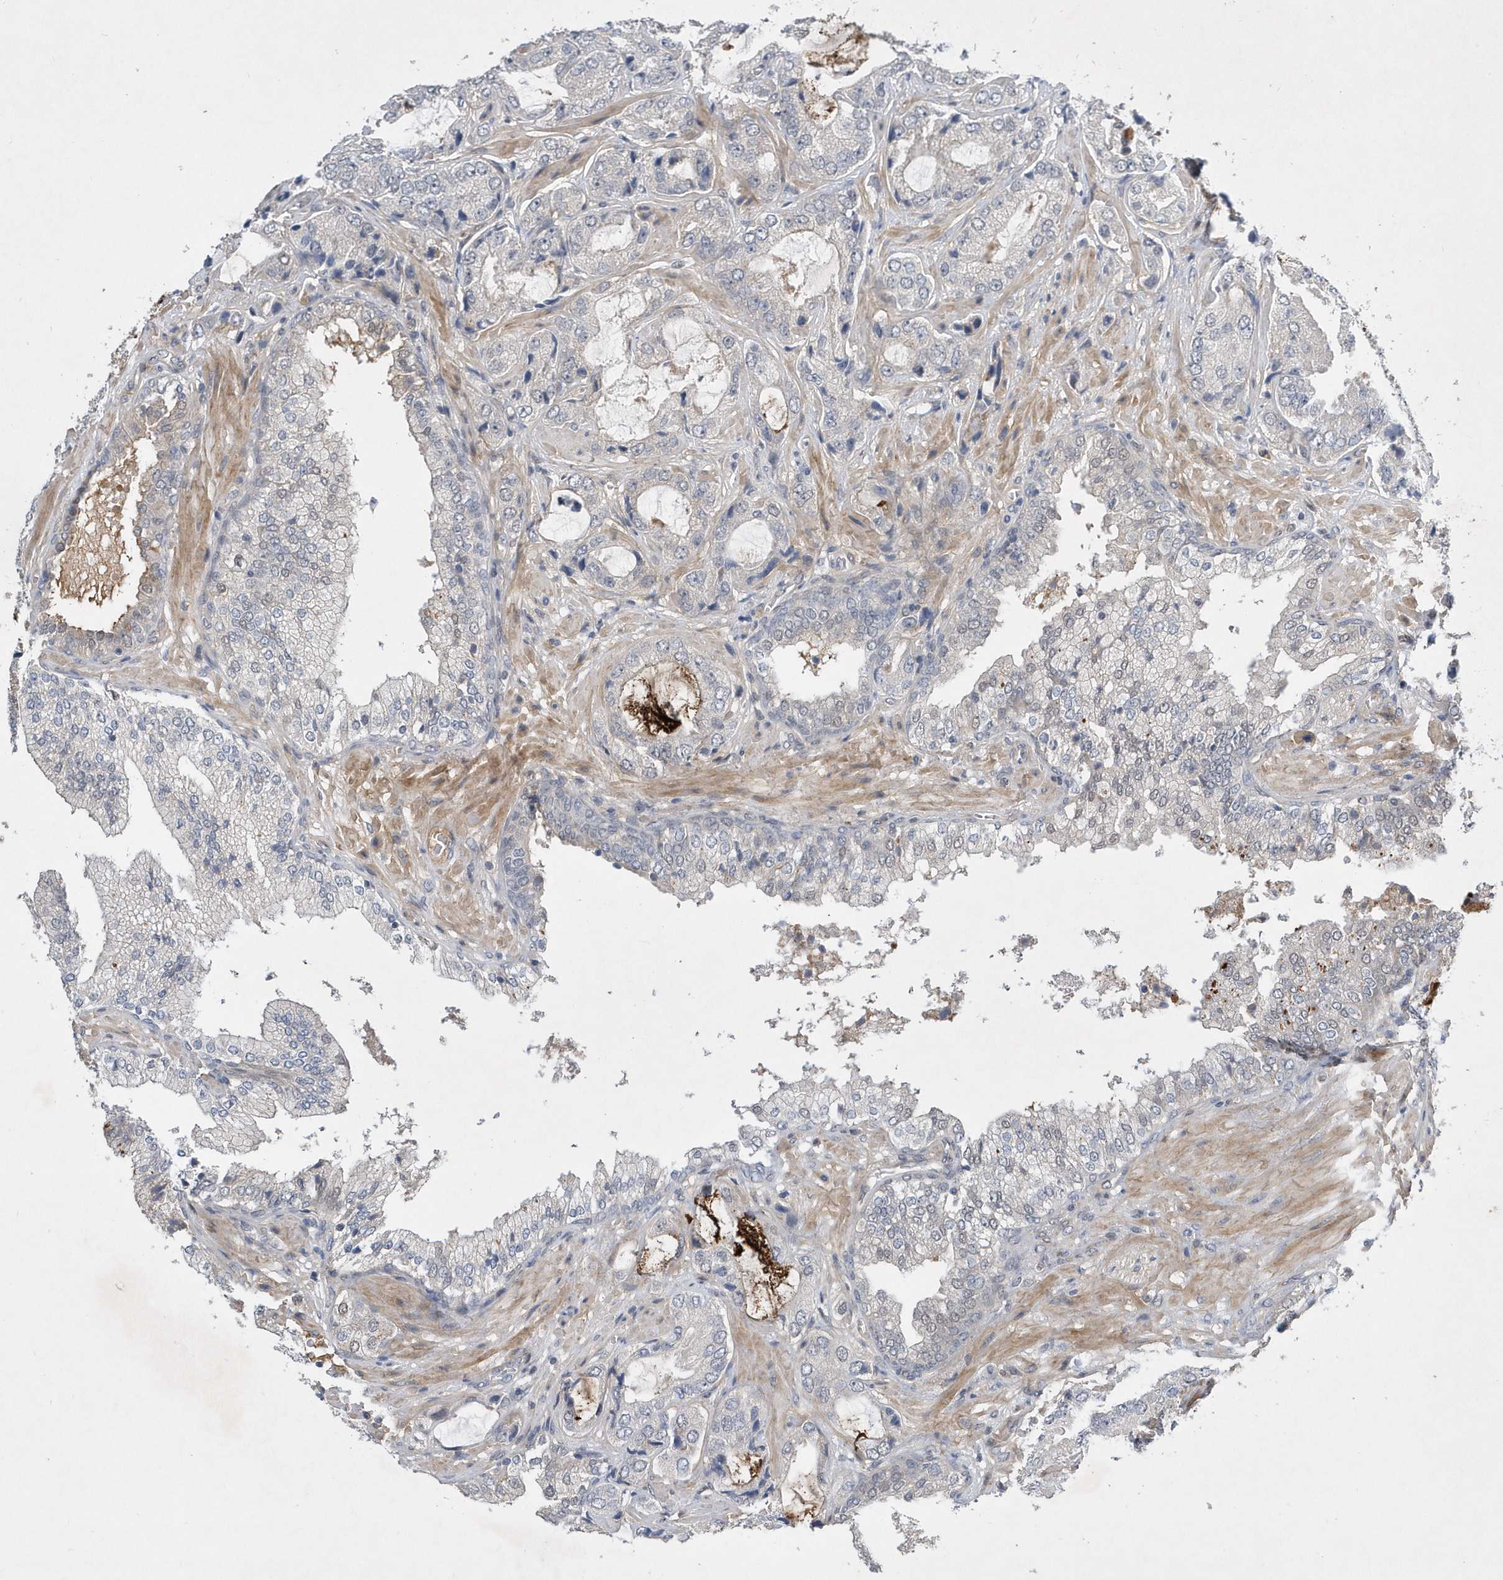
{"staining": {"intensity": "negative", "quantity": "none", "location": "none"}, "tissue": "prostate cancer", "cell_type": "Tumor cells", "image_type": "cancer", "snomed": [{"axis": "morphology", "description": "Normal tissue, NOS"}, {"axis": "morphology", "description": "Adenocarcinoma, High grade"}, {"axis": "topography", "description": "Prostate"}, {"axis": "topography", "description": "Peripheral nerve tissue"}], "caption": "Immunohistochemistry (IHC) histopathology image of neoplastic tissue: human prostate adenocarcinoma (high-grade) stained with DAB (3,3'-diaminobenzidine) demonstrates no significant protein positivity in tumor cells.", "gene": "FAM217A", "patient": {"sex": "male", "age": 59}}